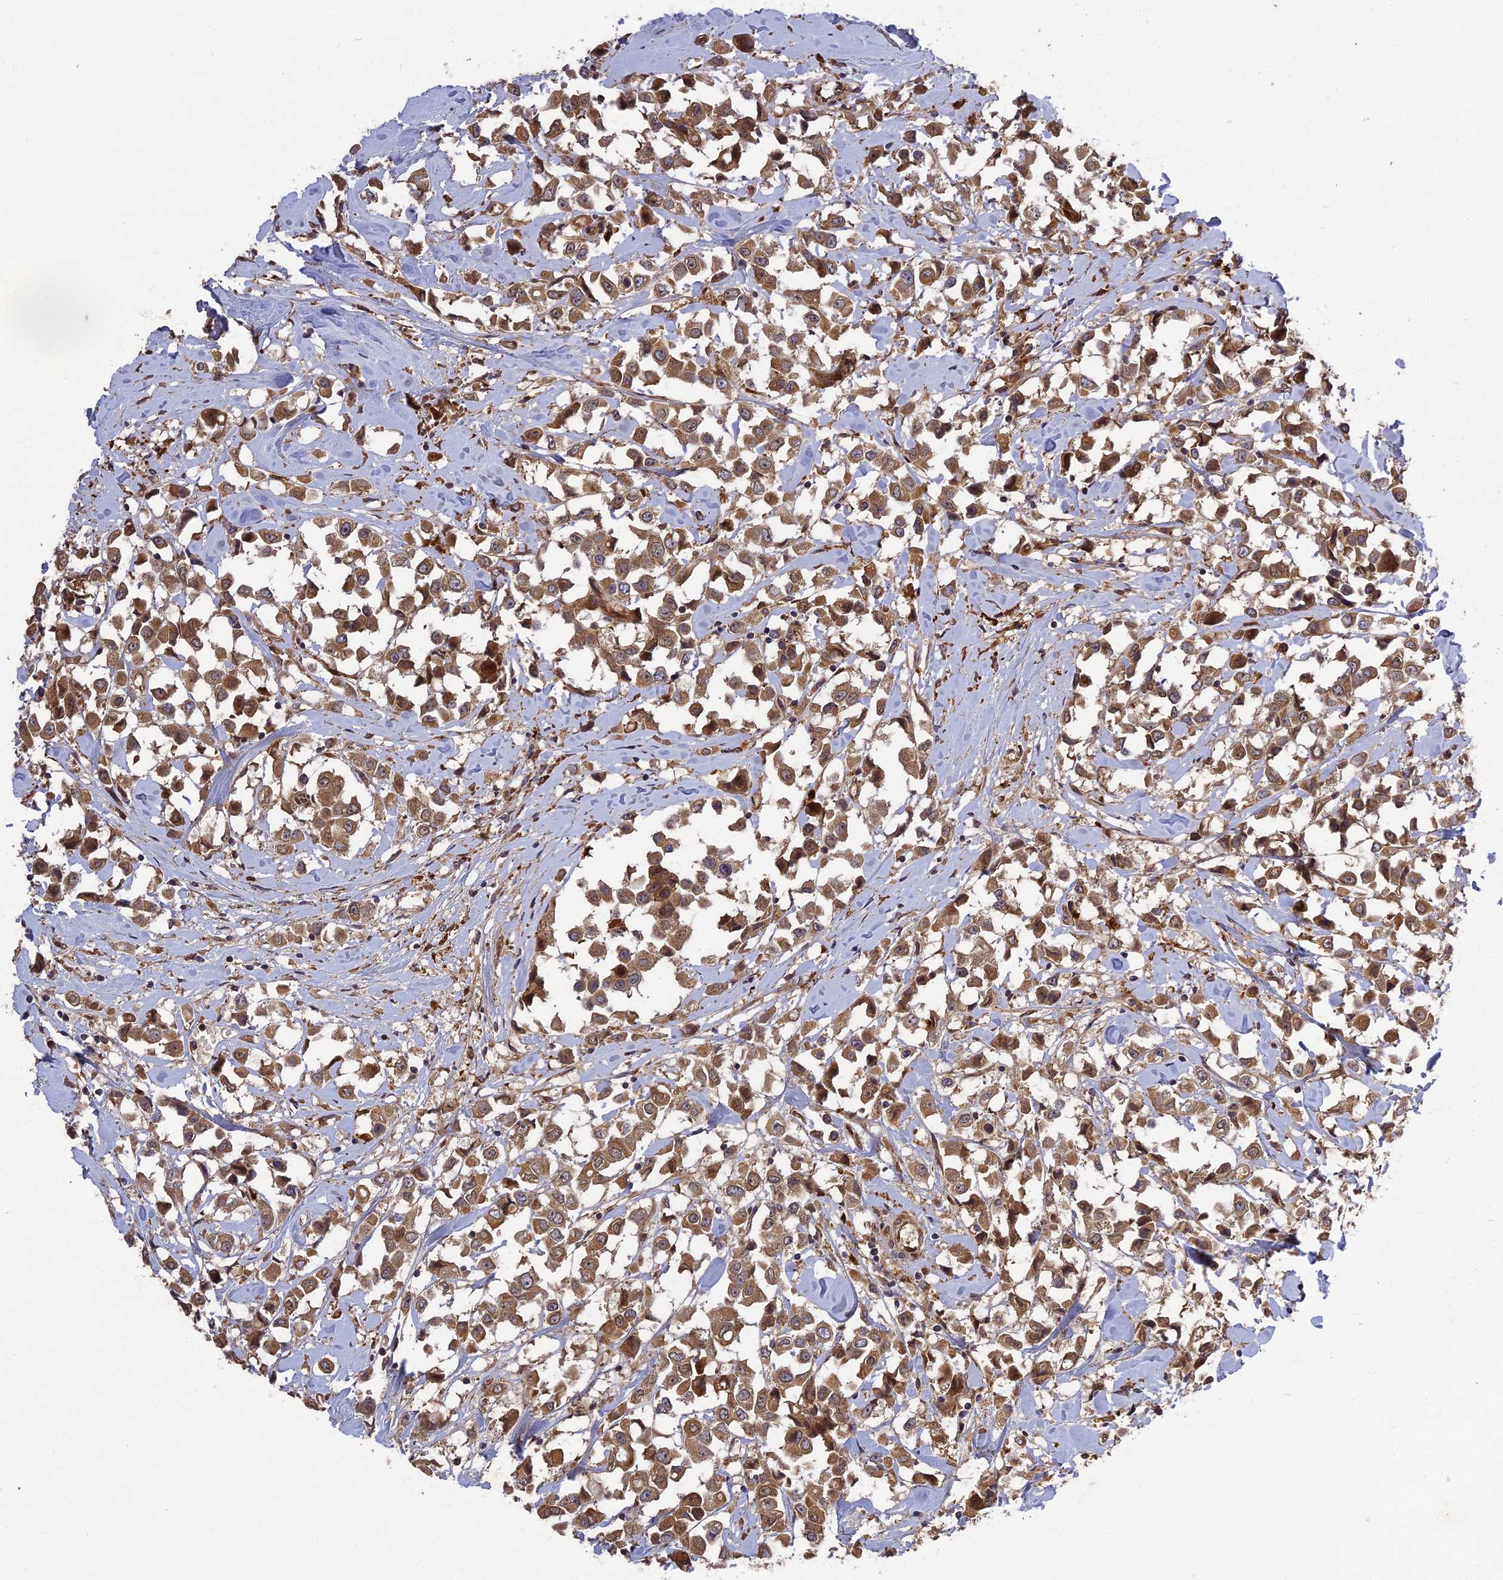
{"staining": {"intensity": "strong", "quantity": ">75%", "location": "cytoplasmic/membranous"}, "tissue": "breast cancer", "cell_type": "Tumor cells", "image_type": "cancer", "snomed": [{"axis": "morphology", "description": "Duct carcinoma"}, {"axis": "topography", "description": "Breast"}], "caption": "Breast cancer (infiltrating ductal carcinoma) stained with a protein marker exhibits strong staining in tumor cells.", "gene": "TMUB2", "patient": {"sex": "female", "age": 61}}